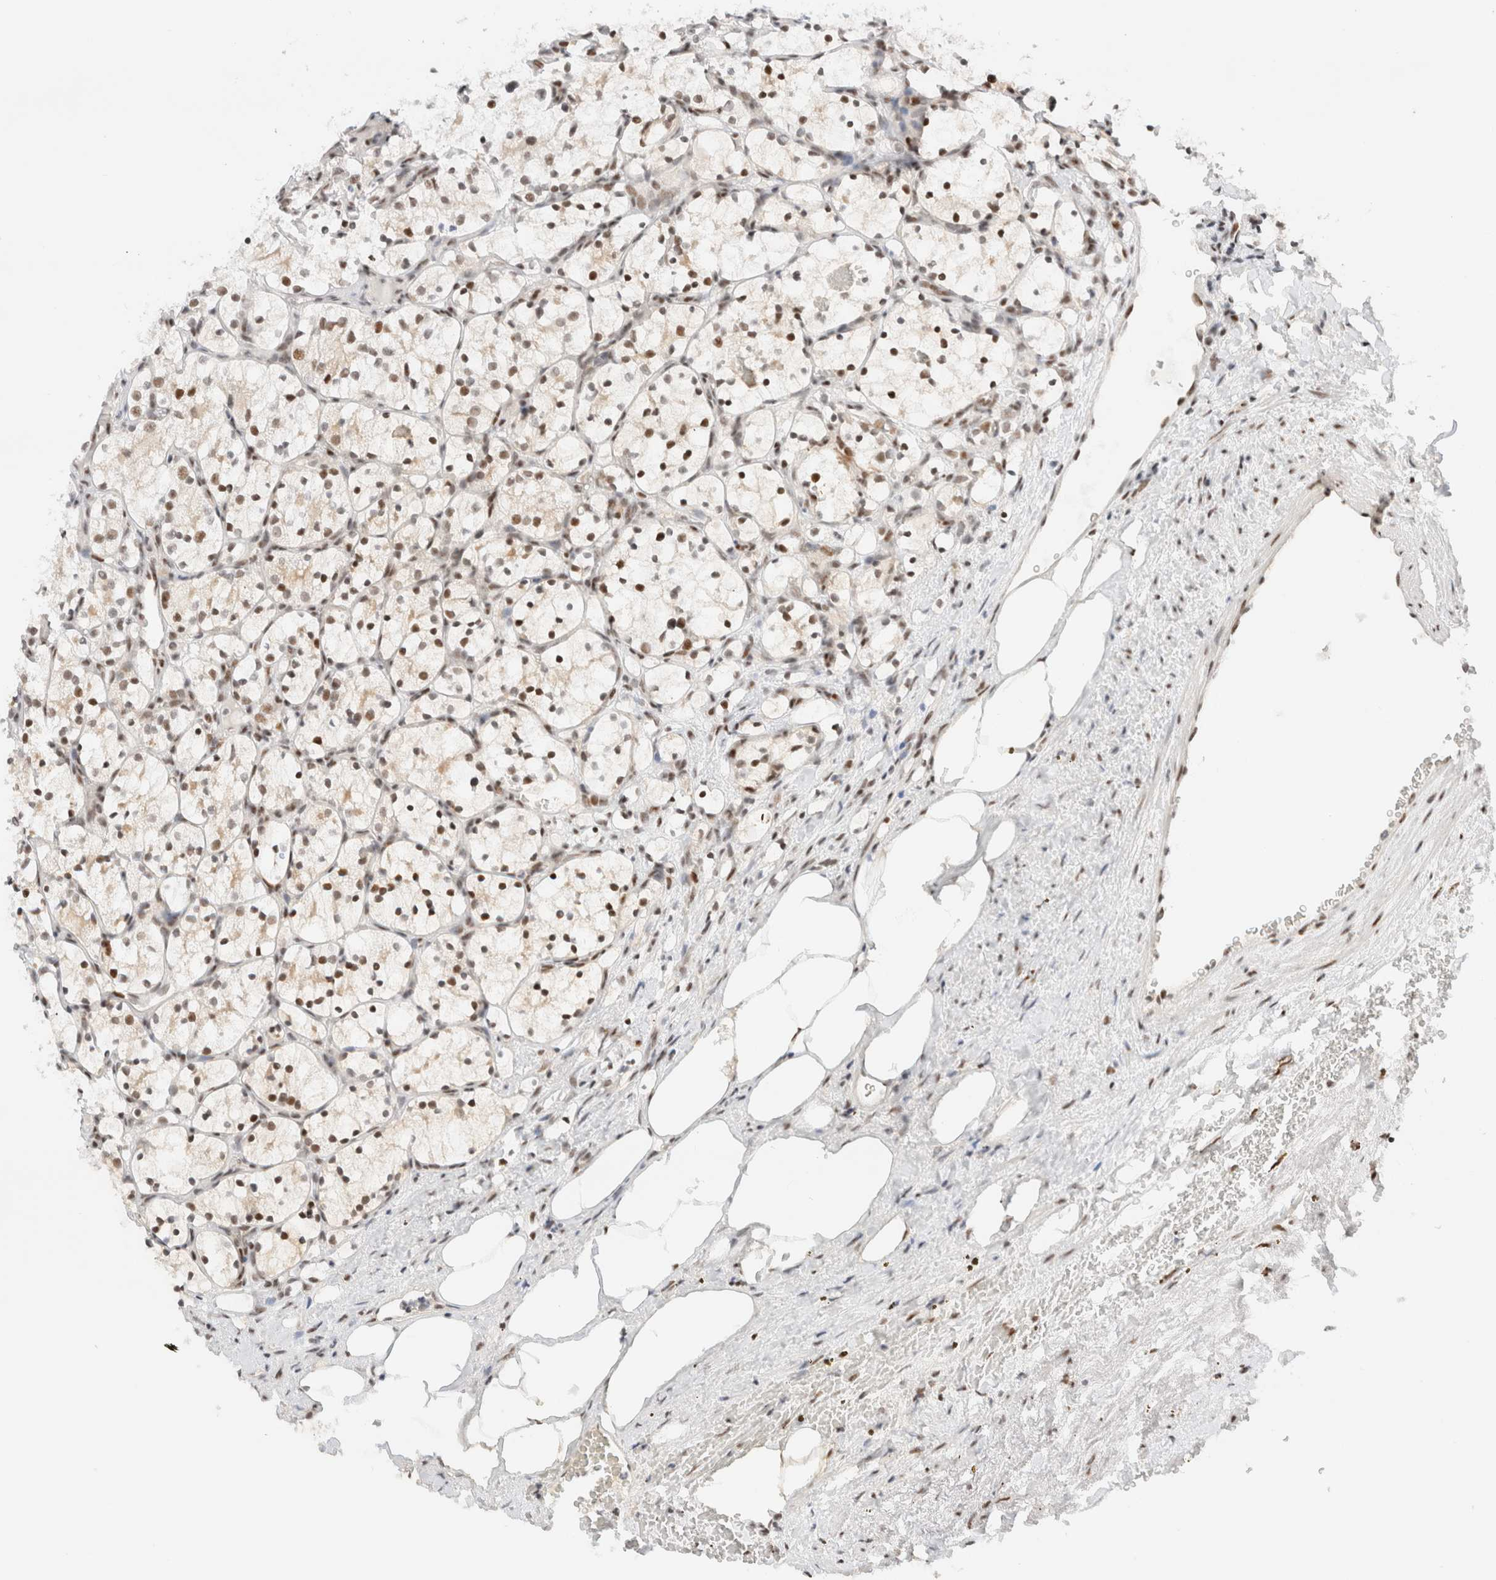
{"staining": {"intensity": "moderate", "quantity": ">75%", "location": "nuclear"}, "tissue": "renal cancer", "cell_type": "Tumor cells", "image_type": "cancer", "snomed": [{"axis": "morphology", "description": "Adenocarcinoma, NOS"}, {"axis": "topography", "description": "Kidney"}], "caption": "IHC (DAB (3,3'-diaminobenzidine)) staining of renal cancer (adenocarcinoma) shows moderate nuclear protein expression in approximately >75% of tumor cells. IHC stains the protein of interest in brown and the nuclei are stained blue.", "gene": "ZNF282", "patient": {"sex": "female", "age": 69}}